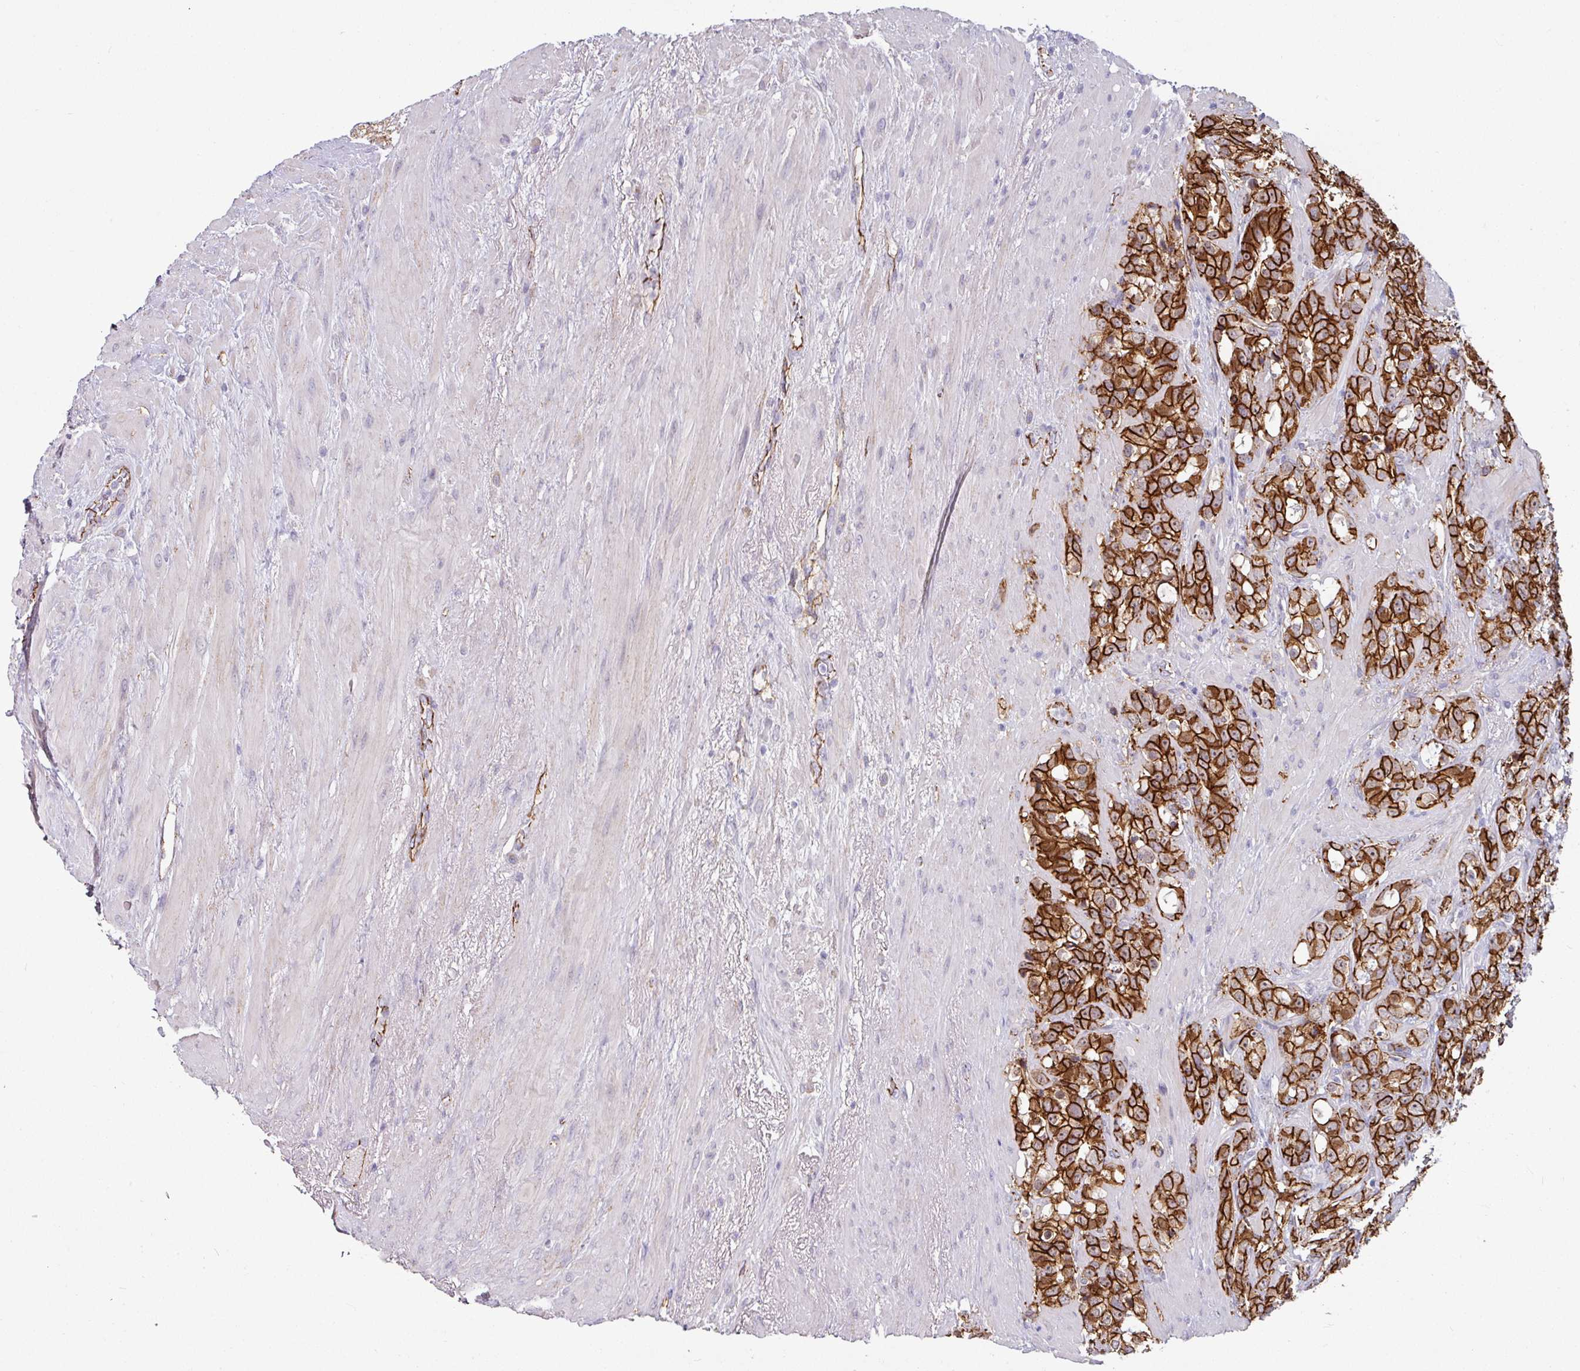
{"staining": {"intensity": "strong", "quantity": ">75%", "location": "cytoplasmic/membranous"}, "tissue": "prostate cancer", "cell_type": "Tumor cells", "image_type": "cancer", "snomed": [{"axis": "morphology", "description": "Adenocarcinoma, High grade"}, {"axis": "topography", "description": "Prostate"}], "caption": "A brown stain labels strong cytoplasmic/membranous staining of a protein in human prostate cancer tumor cells.", "gene": "JUP", "patient": {"sex": "male", "age": 74}}